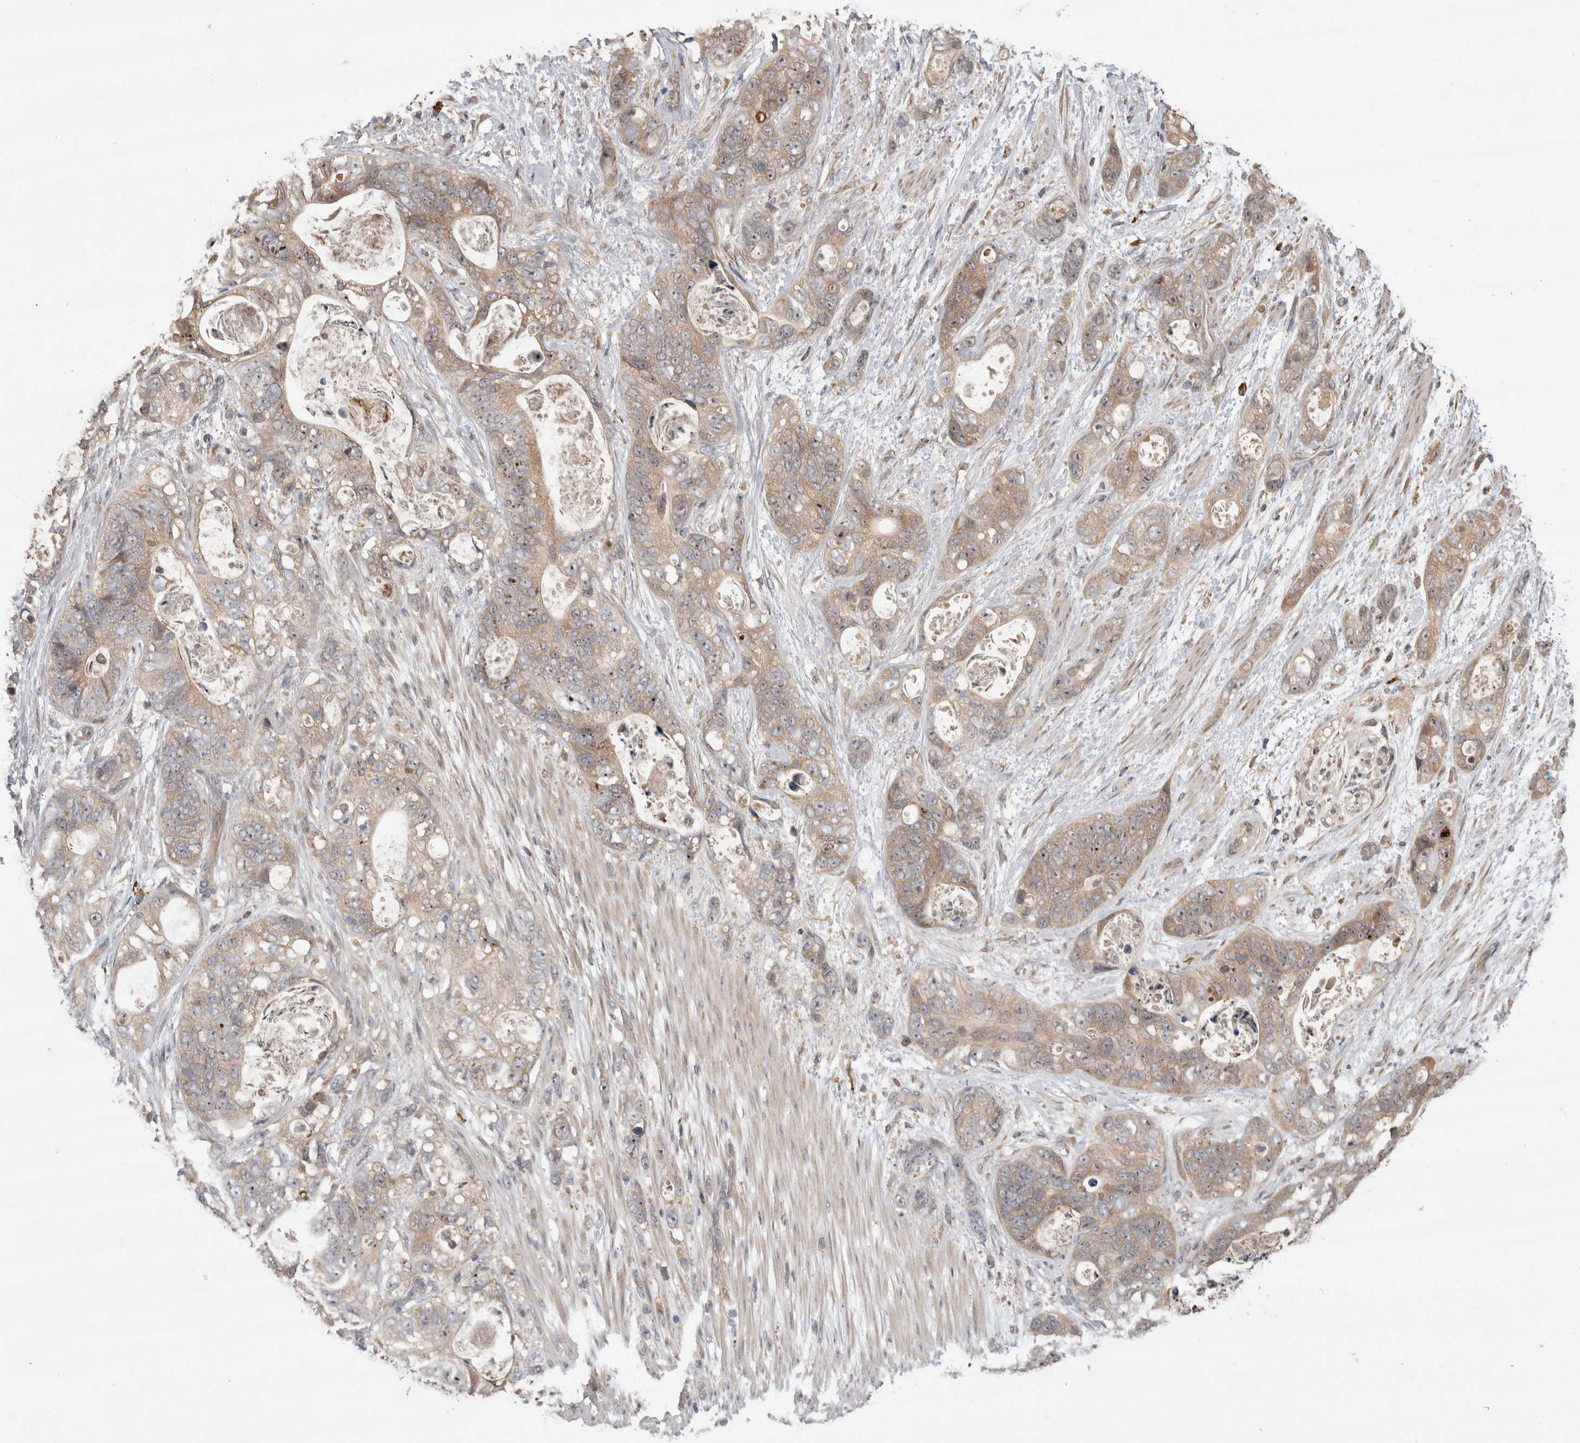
{"staining": {"intensity": "weak", "quantity": "25%-75%", "location": "cytoplasmic/membranous"}, "tissue": "stomach cancer", "cell_type": "Tumor cells", "image_type": "cancer", "snomed": [{"axis": "morphology", "description": "Normal tissue, NOS"}, {"axis": "morphology", "description": "Adenocarcinoma, NOS"}, {"axis": "topography", "description": "Stomach"}], "caption": "Immunohistochemical staining of human adenocarcinoma (stomach) exhibits weak cytoplasmic/membranous protein staining in approximately 25%-75% of tumor cells. Nuclei are stained in blue.", "gene": "TBCE", "patient": {"sex": "female", "age": 89}}